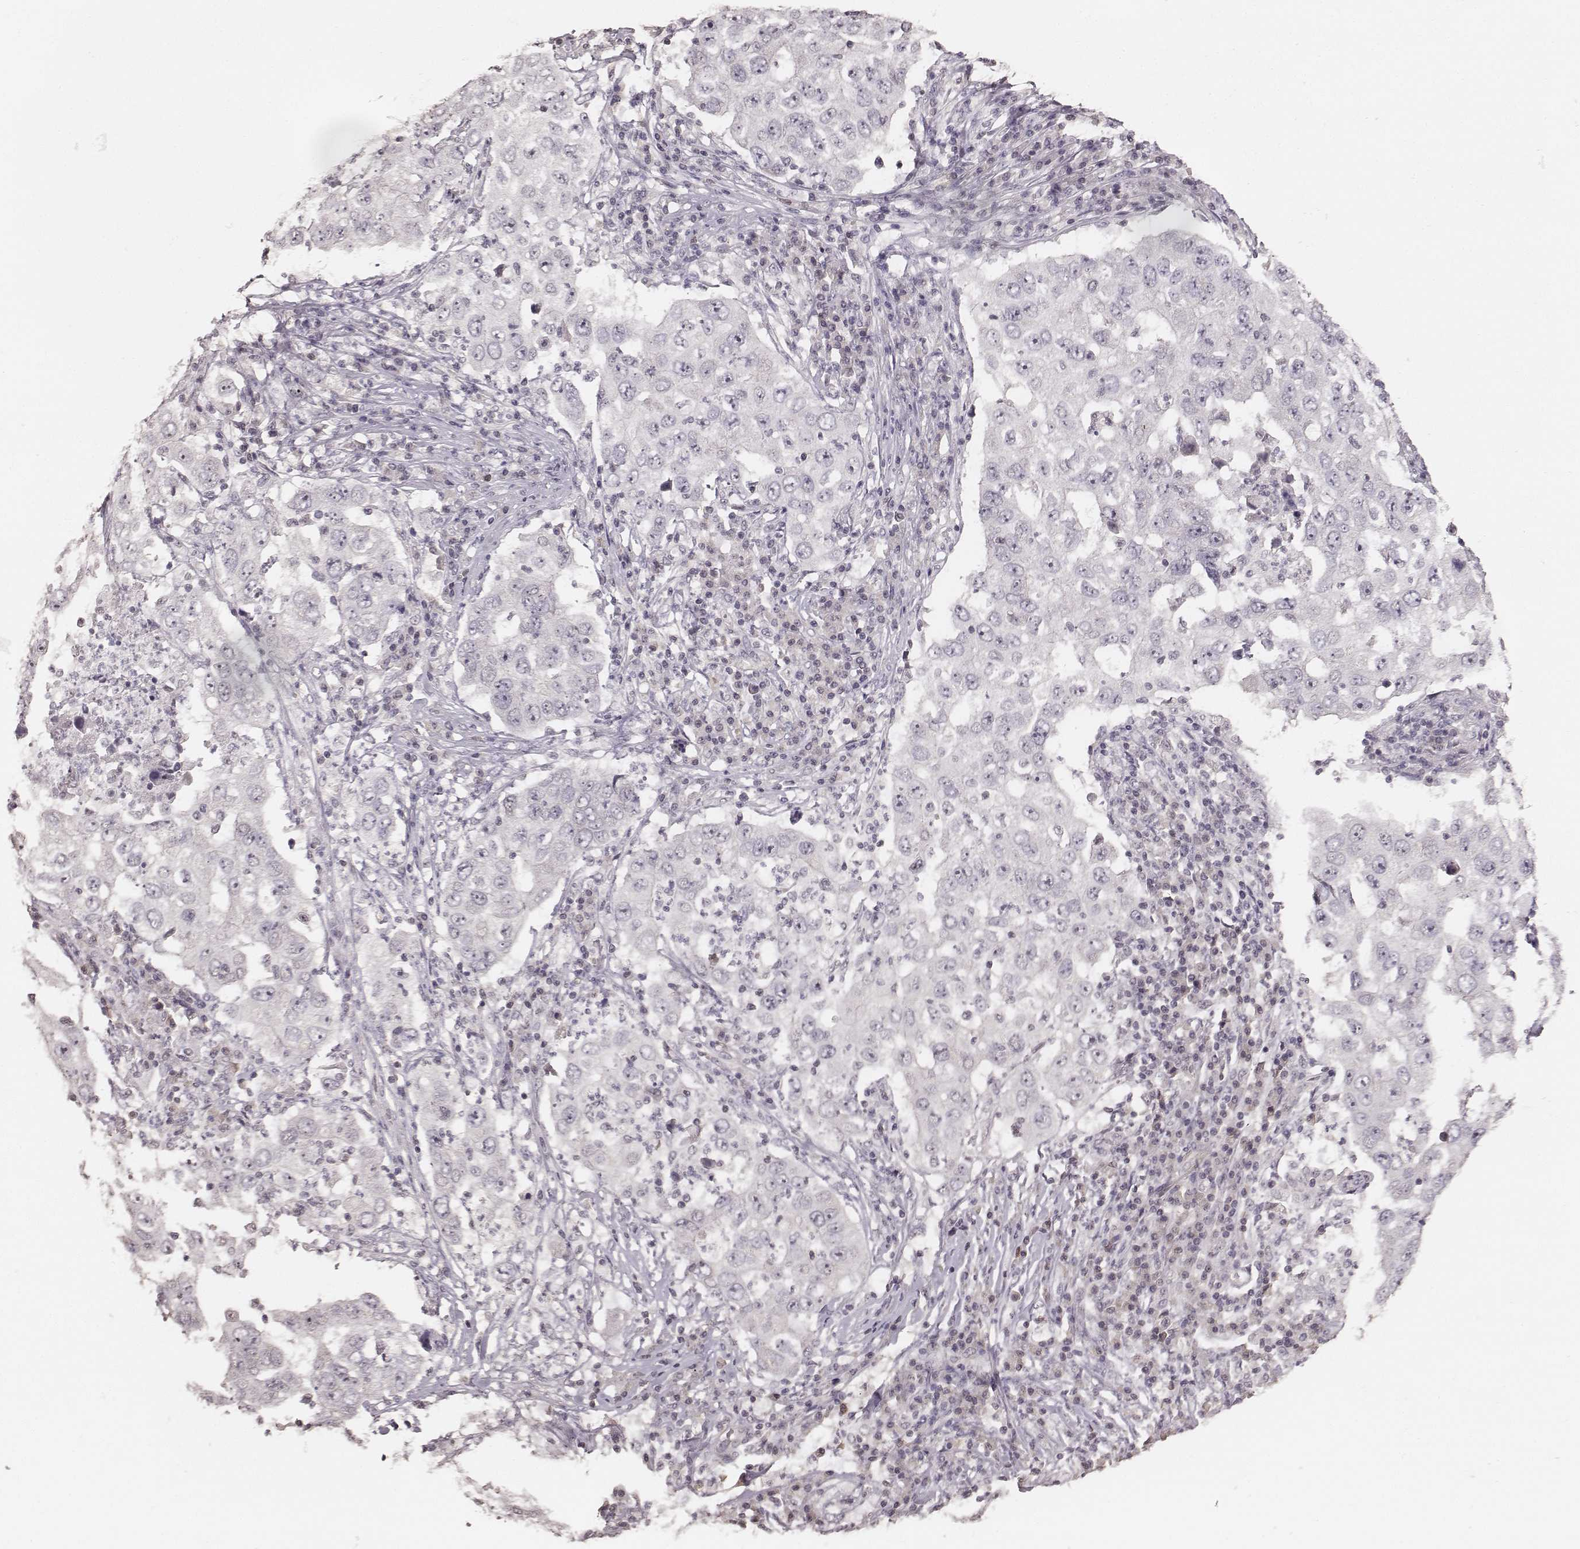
{"staining": {"intensity": "negative", "quantity": "none", "location": "none"}, "tissue": "lung cancer", "cell_type": "Tumor cells", "image_type": "cancer", "snomed": [{"axis": "morphology", "description": "Adenocarcinoma, NOS"}, {"axis": "topography", "description": "Lung"}], "caption": "Immunohistochemistry (IHC) of lung adenocarcinoma exhibits no staining in tumor cells.", "gene": "LY6K", "patient": {"sex": "male", "age": 73}}